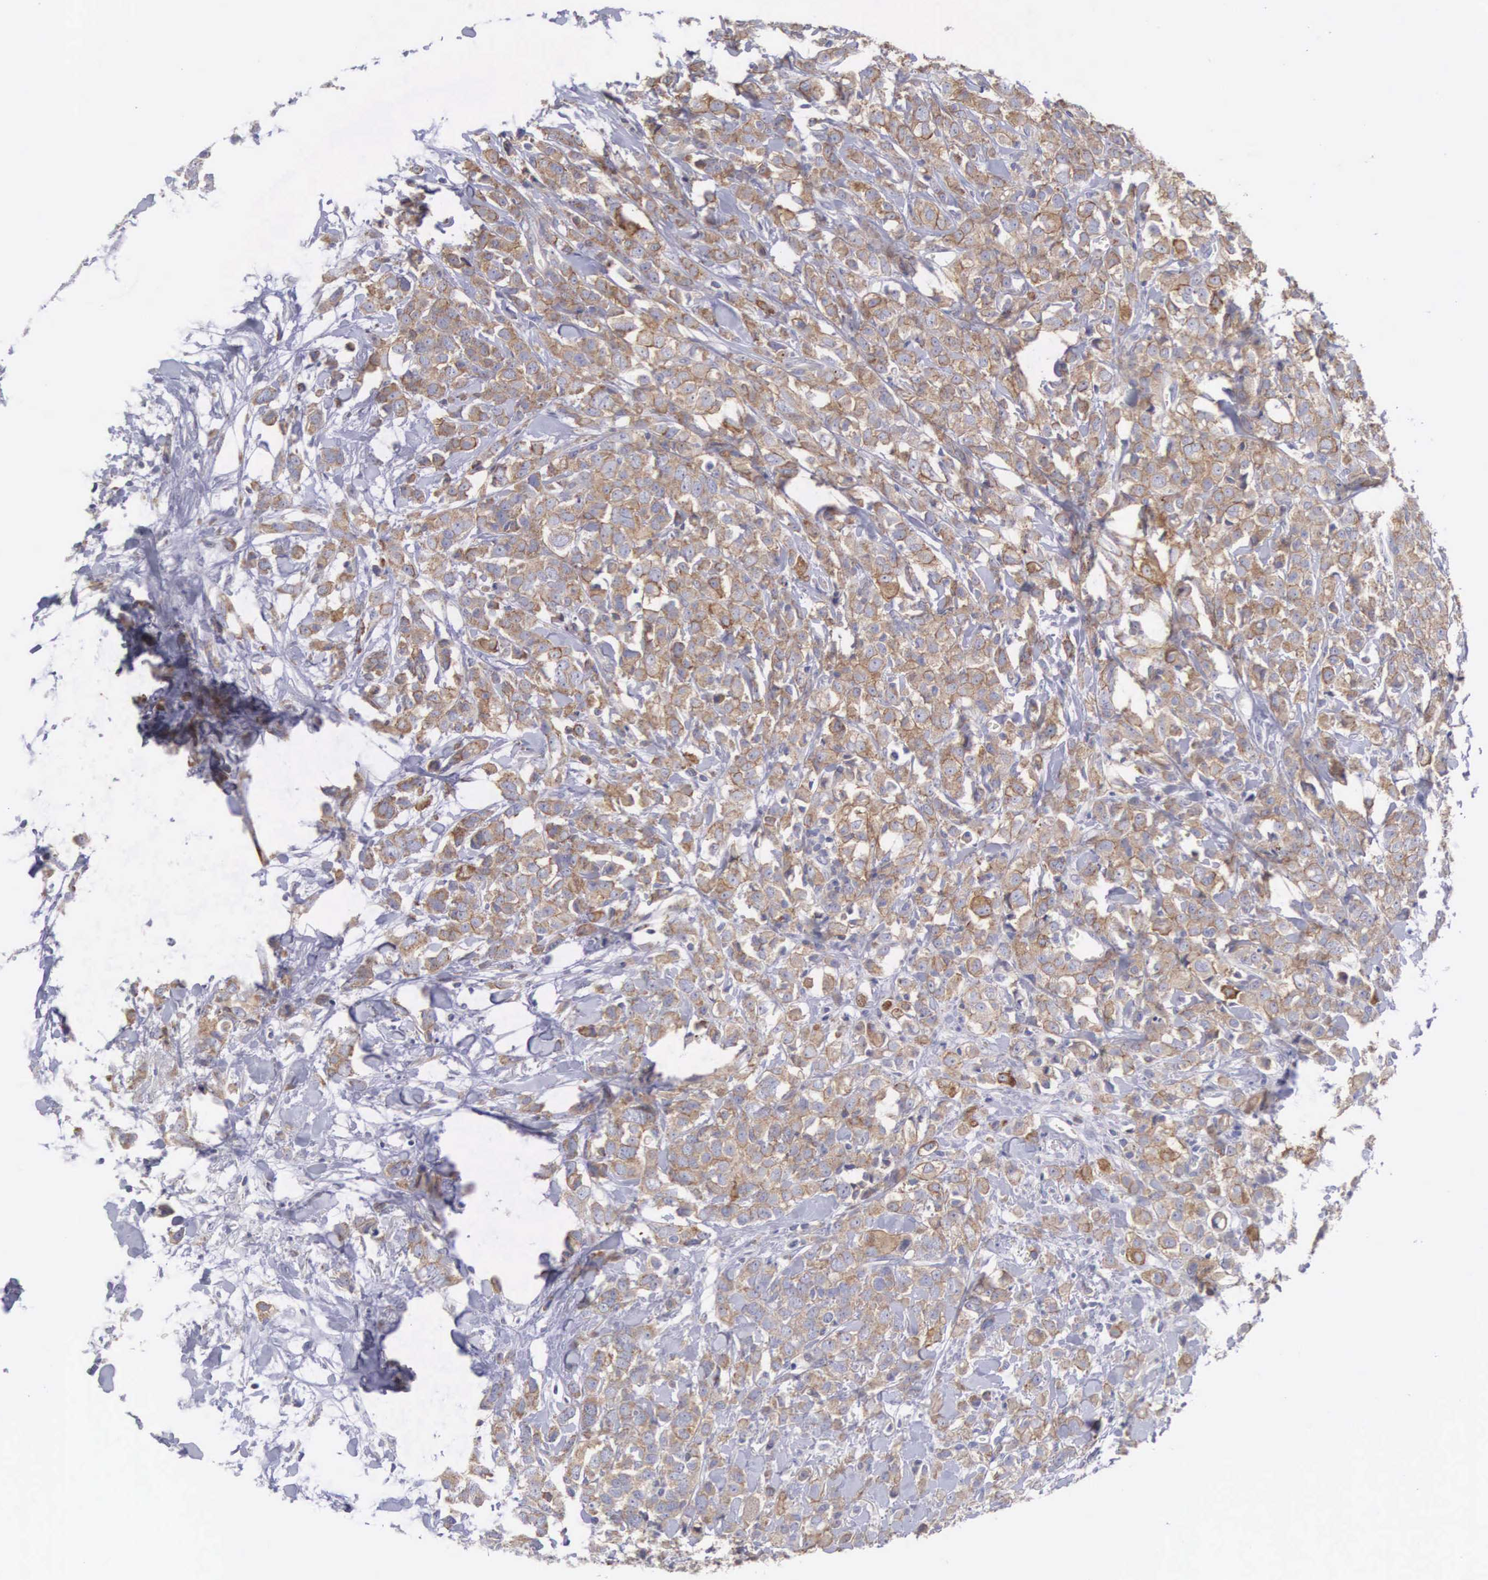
{"staining": {"intensity": "weak", "quantity": ">75%", "location": "cytoplasmic/membranous"}, "tissue": "breast cancer", "cell_type": "Tumor cells", "image_type": "cancer", "snomed": [{"axis": "morphology", "description": "Lobular carcinoma"}, {"axis": "topography", "description": "Breast"}], "caption": "Lobular carcinoma (breast) was stained to show a protein in brown. There is low levels of weak cytoplasmic/membranous expression in about >75% of tumor cells. The protein is shown in brown color, while the nuclei are stained blue.", "gene": "TXLNG", "patient": {"sex": "female", "age": 57}}